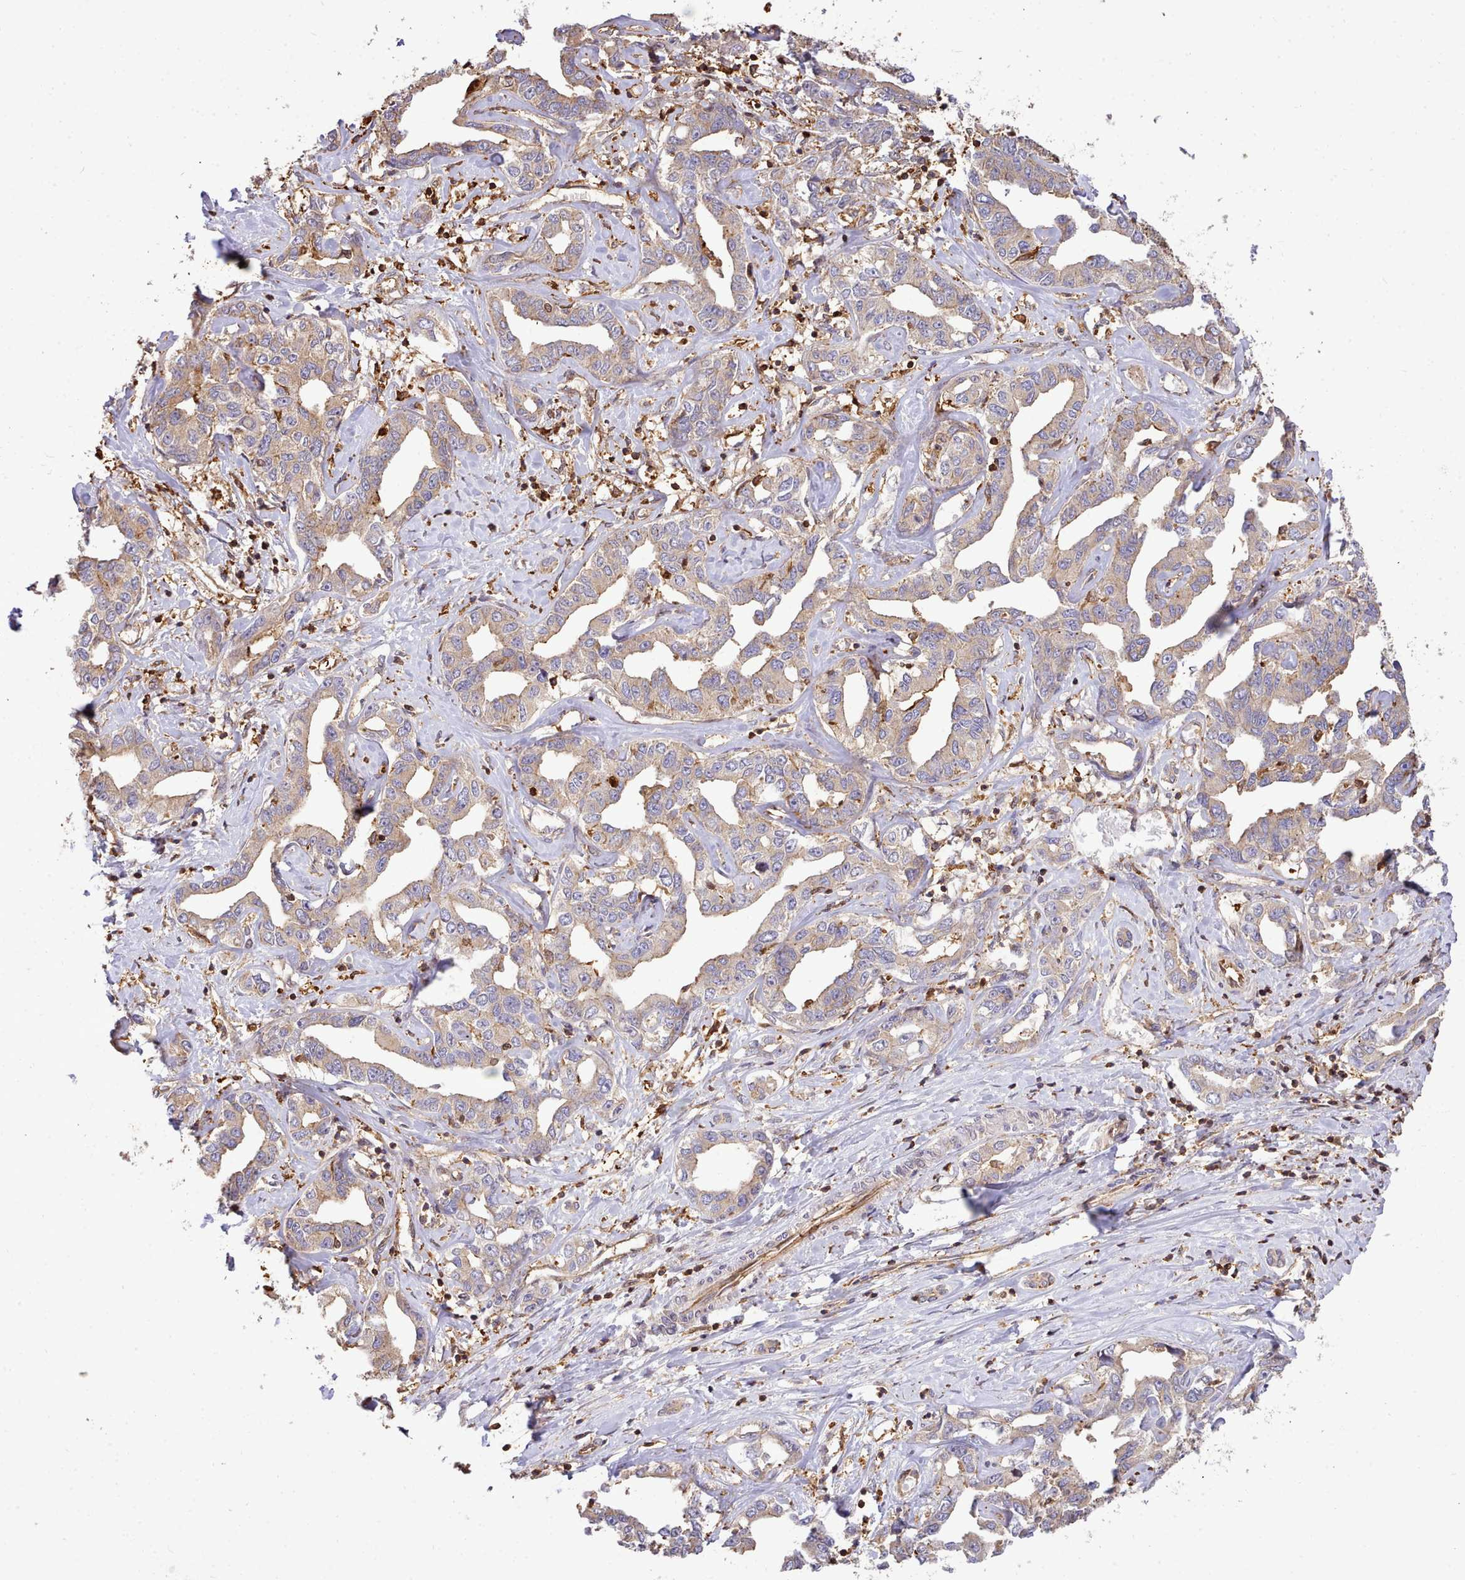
{"staining": {"intensity": "negative", "quantity": "none", "location": "none"}, "tissue": "liver cancer", "cell_type": "Tumor cells", "image_type": "cancer", "snomed": [{"axis": "morphology", "description": "Cholangiocarcinoma"}, {"axis": "topography", "description": "Liver"}], "caption": "Image shows no significant protein staining in tumor cells of liver cancer.", "gene": "CAPZA1", "patient": {"sex": "male", "age": 59}}